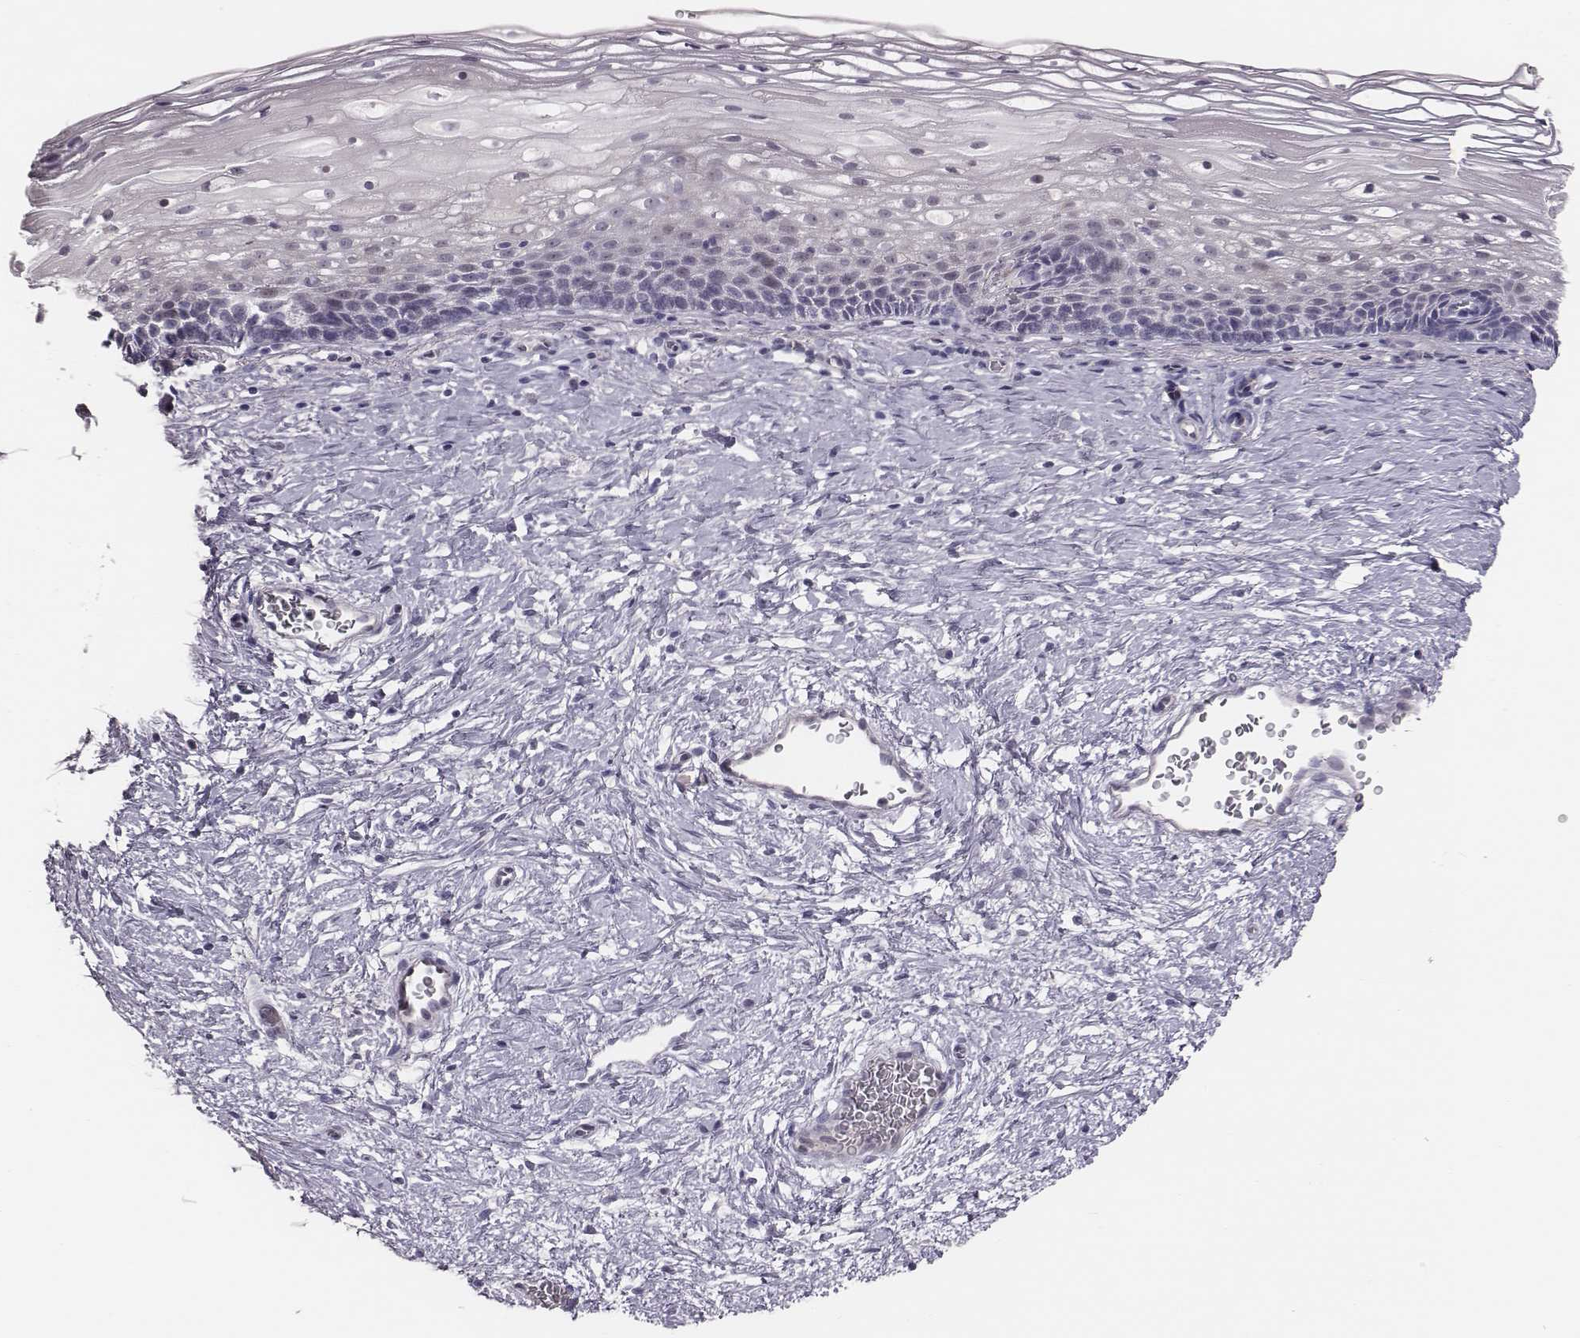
{"staining": {"intensity": "negative", "quantity": "none", "location": "none"}, "tissue": "cervix", "cell_type": "Glandular cells", "image_type": "normal", "snomed": [{"axis": "morphology", "description": "Normal tissue, NOS"}, {"axis": "topography", "description": "Cervix"}], "caption": "Immunohistochemical staining of normal cervix displays no significant expression in glandular cells.", "gene": "CACNG4", "patient": {"sex": "female", "age": 34}}